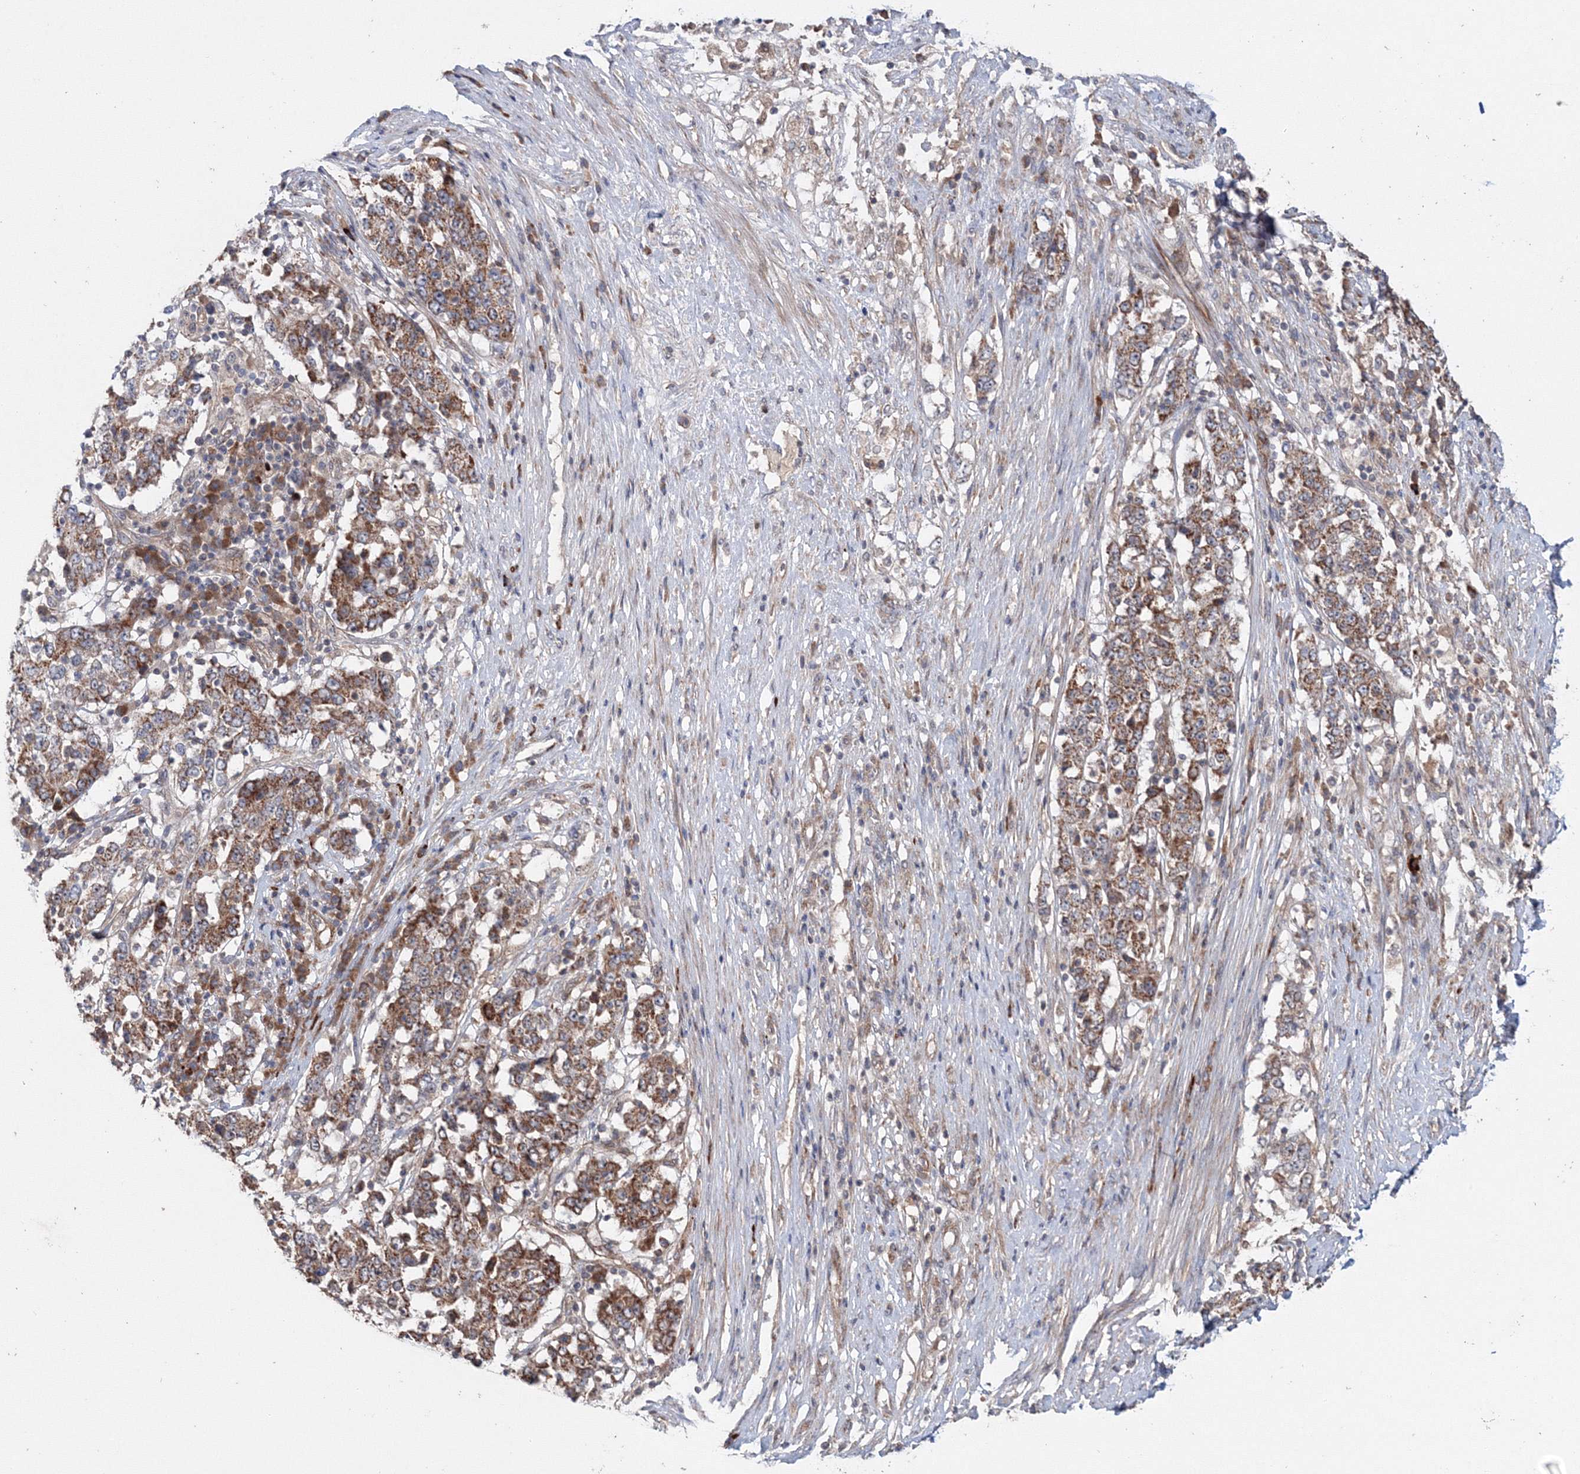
{"staining": {"intensity": "moderate", "quantity": ">75%", "location": "cytoplasmic/membranous"}, "tissue": "stomach cancer", "cell_type": "Tumor cells", "image_type": "cancer", "snomed": [{"axis": "morphology", "description": "Adenocarcinoma, NOS"}, {"axis": "topography", "description": "Stomach"}], "caption": "A brown stain labels moderate cytoplasmic/membranous staining of a protein in adenocarcinoma (stomach) tumor cells.", "gene": "NOA1", "patient": {"sex": "male", "age": 59}}